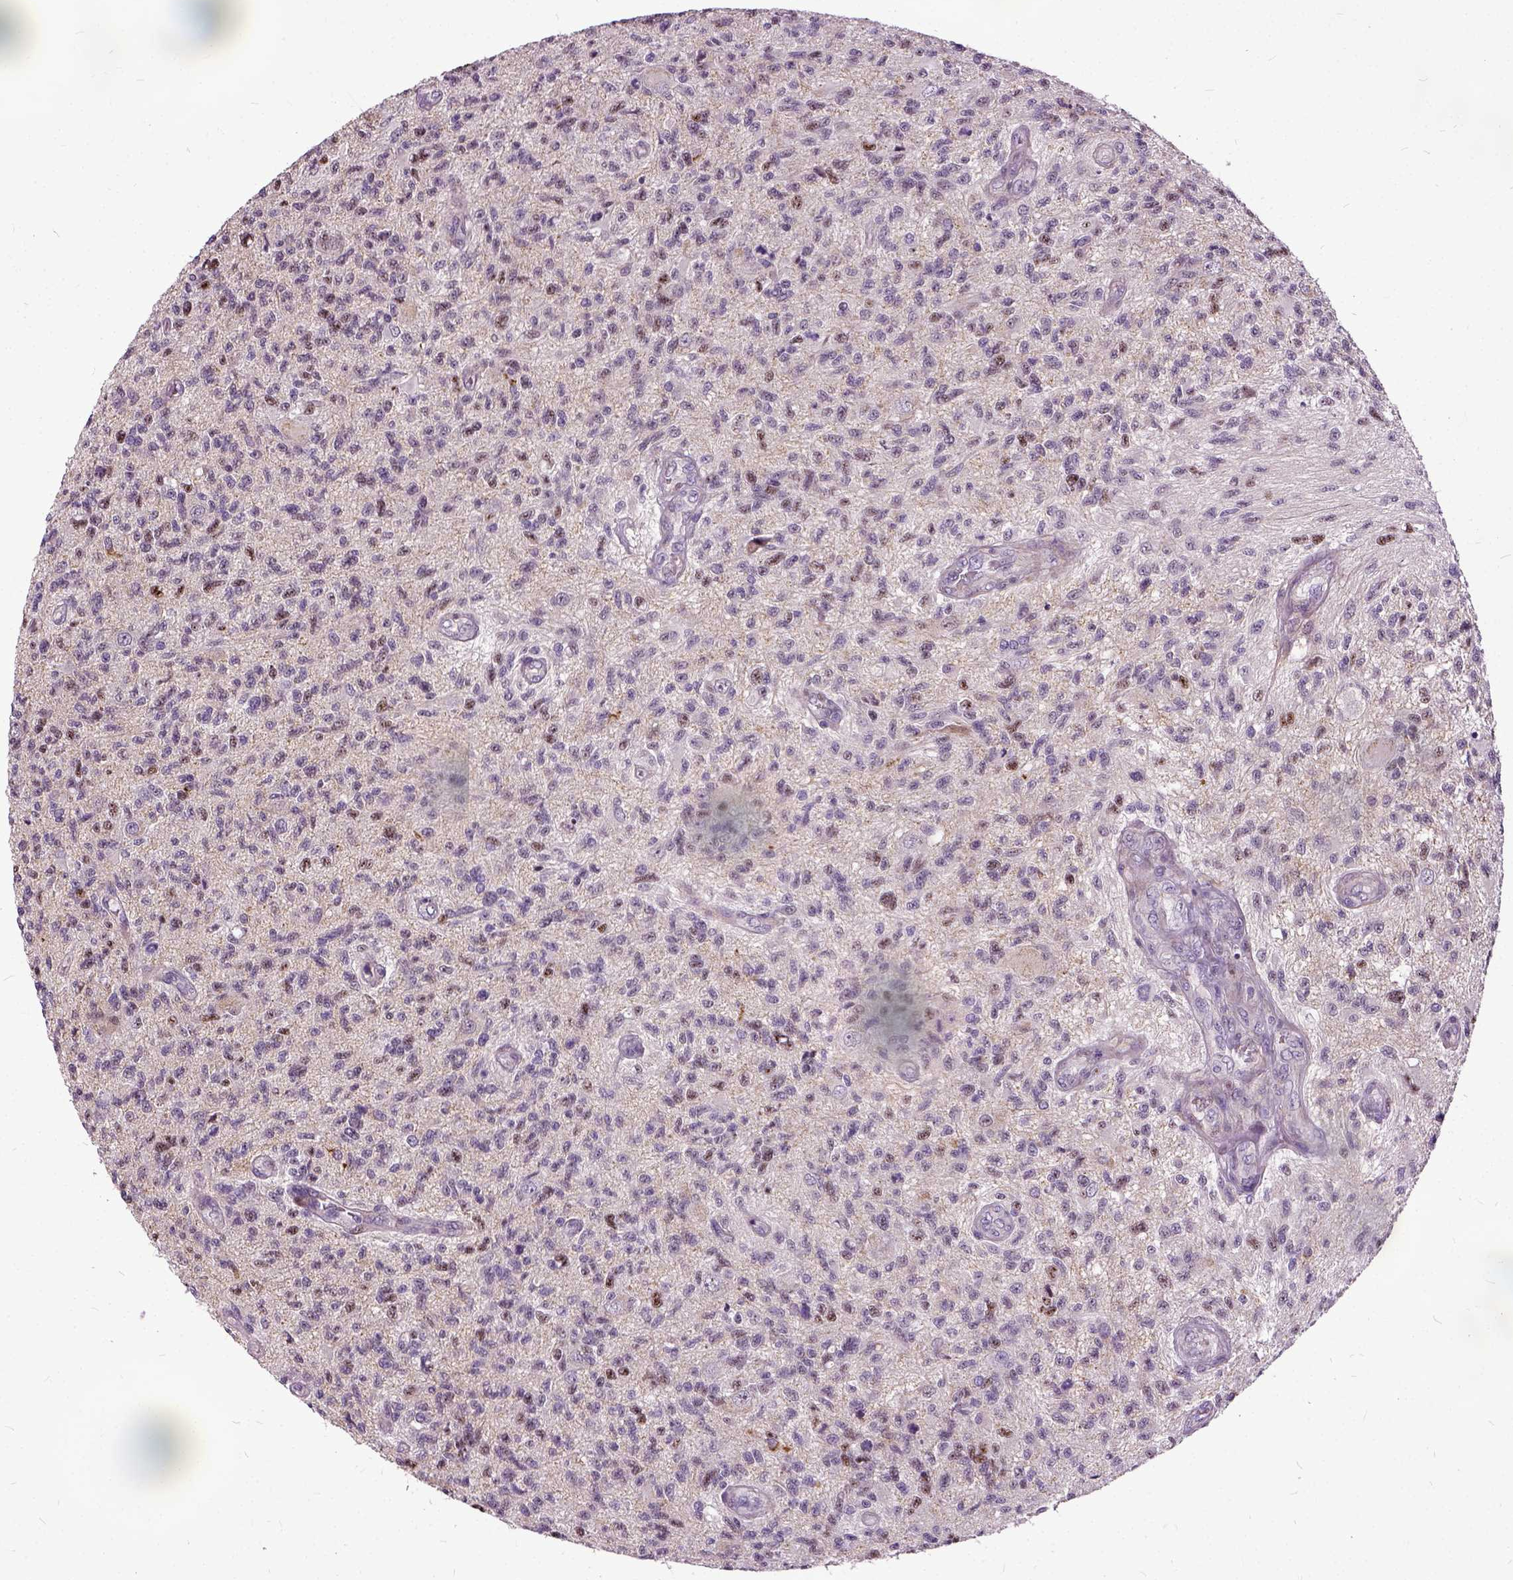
{"staining": {"intensity": "negative", "quantity": "none", "location": "none"}, "tissue": "glioma", "cell_type": "Tumor cells", "image_type": "cancer", "snomed": [{"axis": "morphology", "description": "Glioma, malignant, High grade"}, {"axis": "topography", "description": "Brain"}], "caption": "An image of glioma stained for a protein shows no brown staining in tumor cells.", "gene": "ILRUN", "patient": {"sex": "male", "age": 56}}